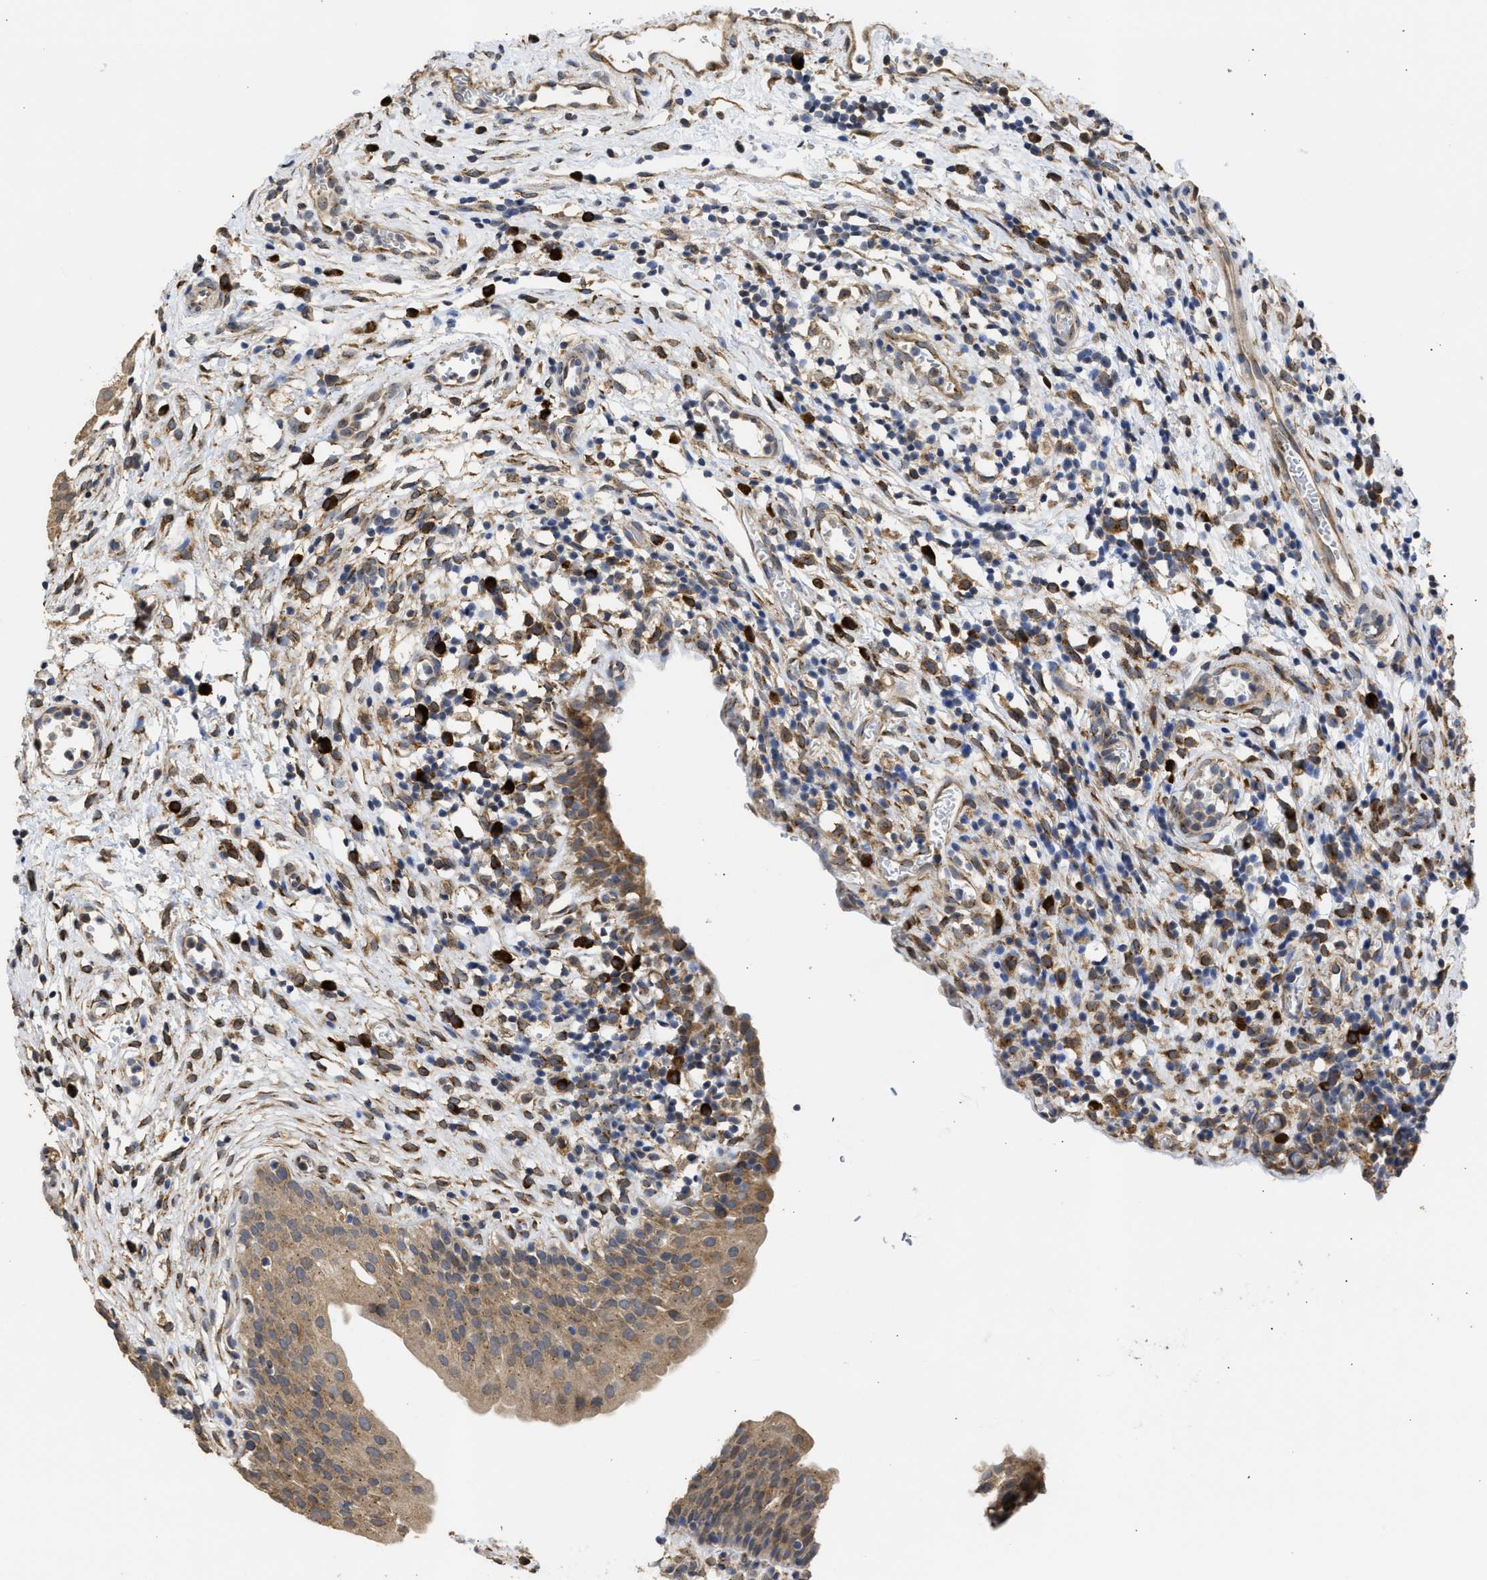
{"staining": {"intensity": "moderate", "quantity": ">75%", "location": "cytoplasmic/membranous"}, "tissue": "urinary bladder", "cell_type": "Urothelial cells", "image_type": "normal", "snomed": [{"axis": "morphology", "description": "Normal tissue, NOS"}, {"axis": "topography", "description": "Urinary bladder"}], "caption": "There is medium levels of moderate cytoplasmic/membranous staining in urothelial cells of normal urinary bladder, as demonstrated by immunohistochemical staining (brown color).", "gene": "DNAJC1", "patient": {"sex": "male", "age": 37}}